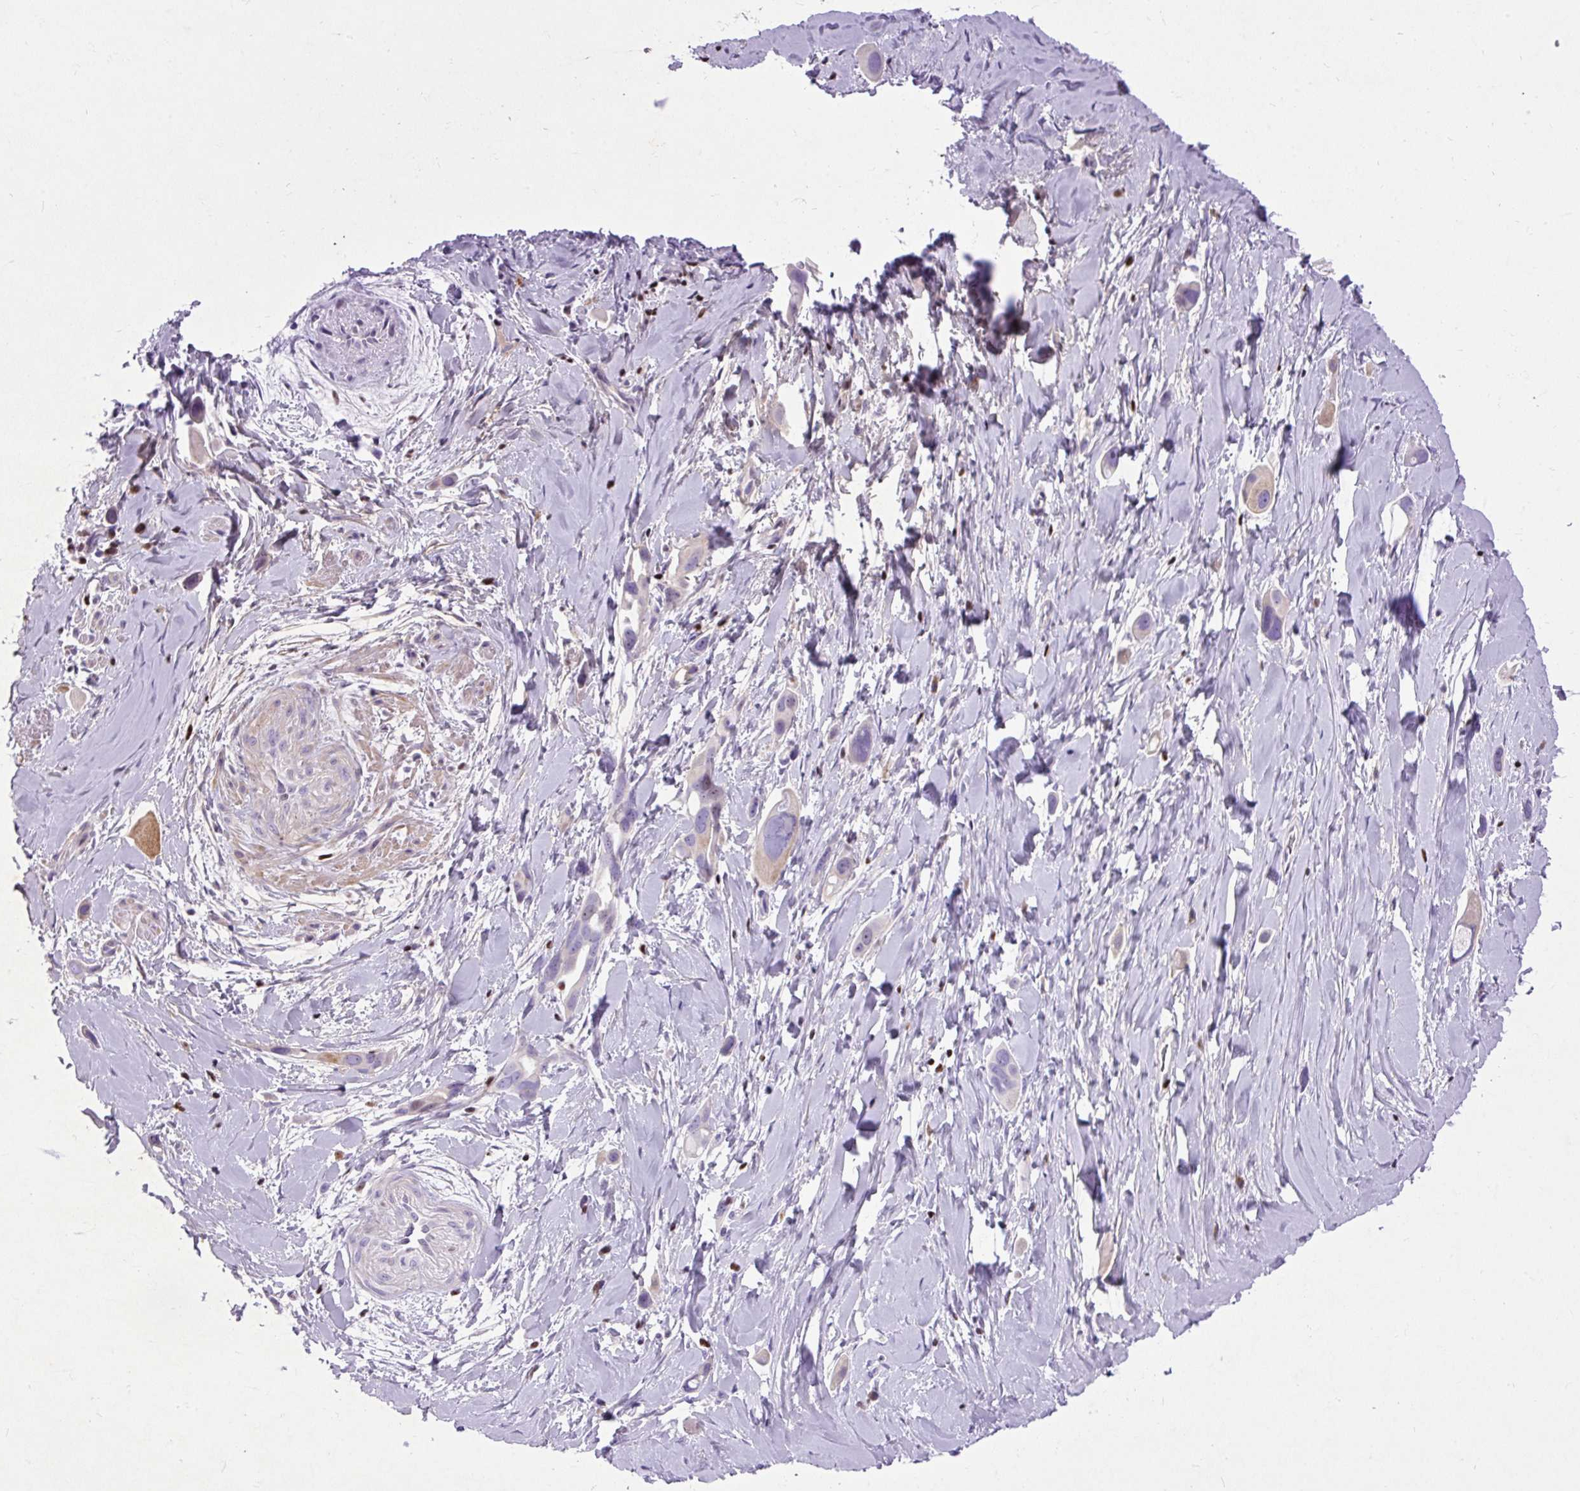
{"staining": {"intensity": "negative", "quantity": "none", "location": "none"}, "tissue": "lung cancer", "cell_type": "Tumor cells", "image_type": "cancer", "snomed": [{"axis": "morphology", "description": "Adenocarcinoma, NOS"}, {"axis": "topography", "description": "Lung"}], "caption": "Human lung adenocarcinoma stained for a protein using immunohistochemistry demonstrates no expression in tumor cells.", "gene": "SPC24", "patient": {"sex": "male", "age": 76}}